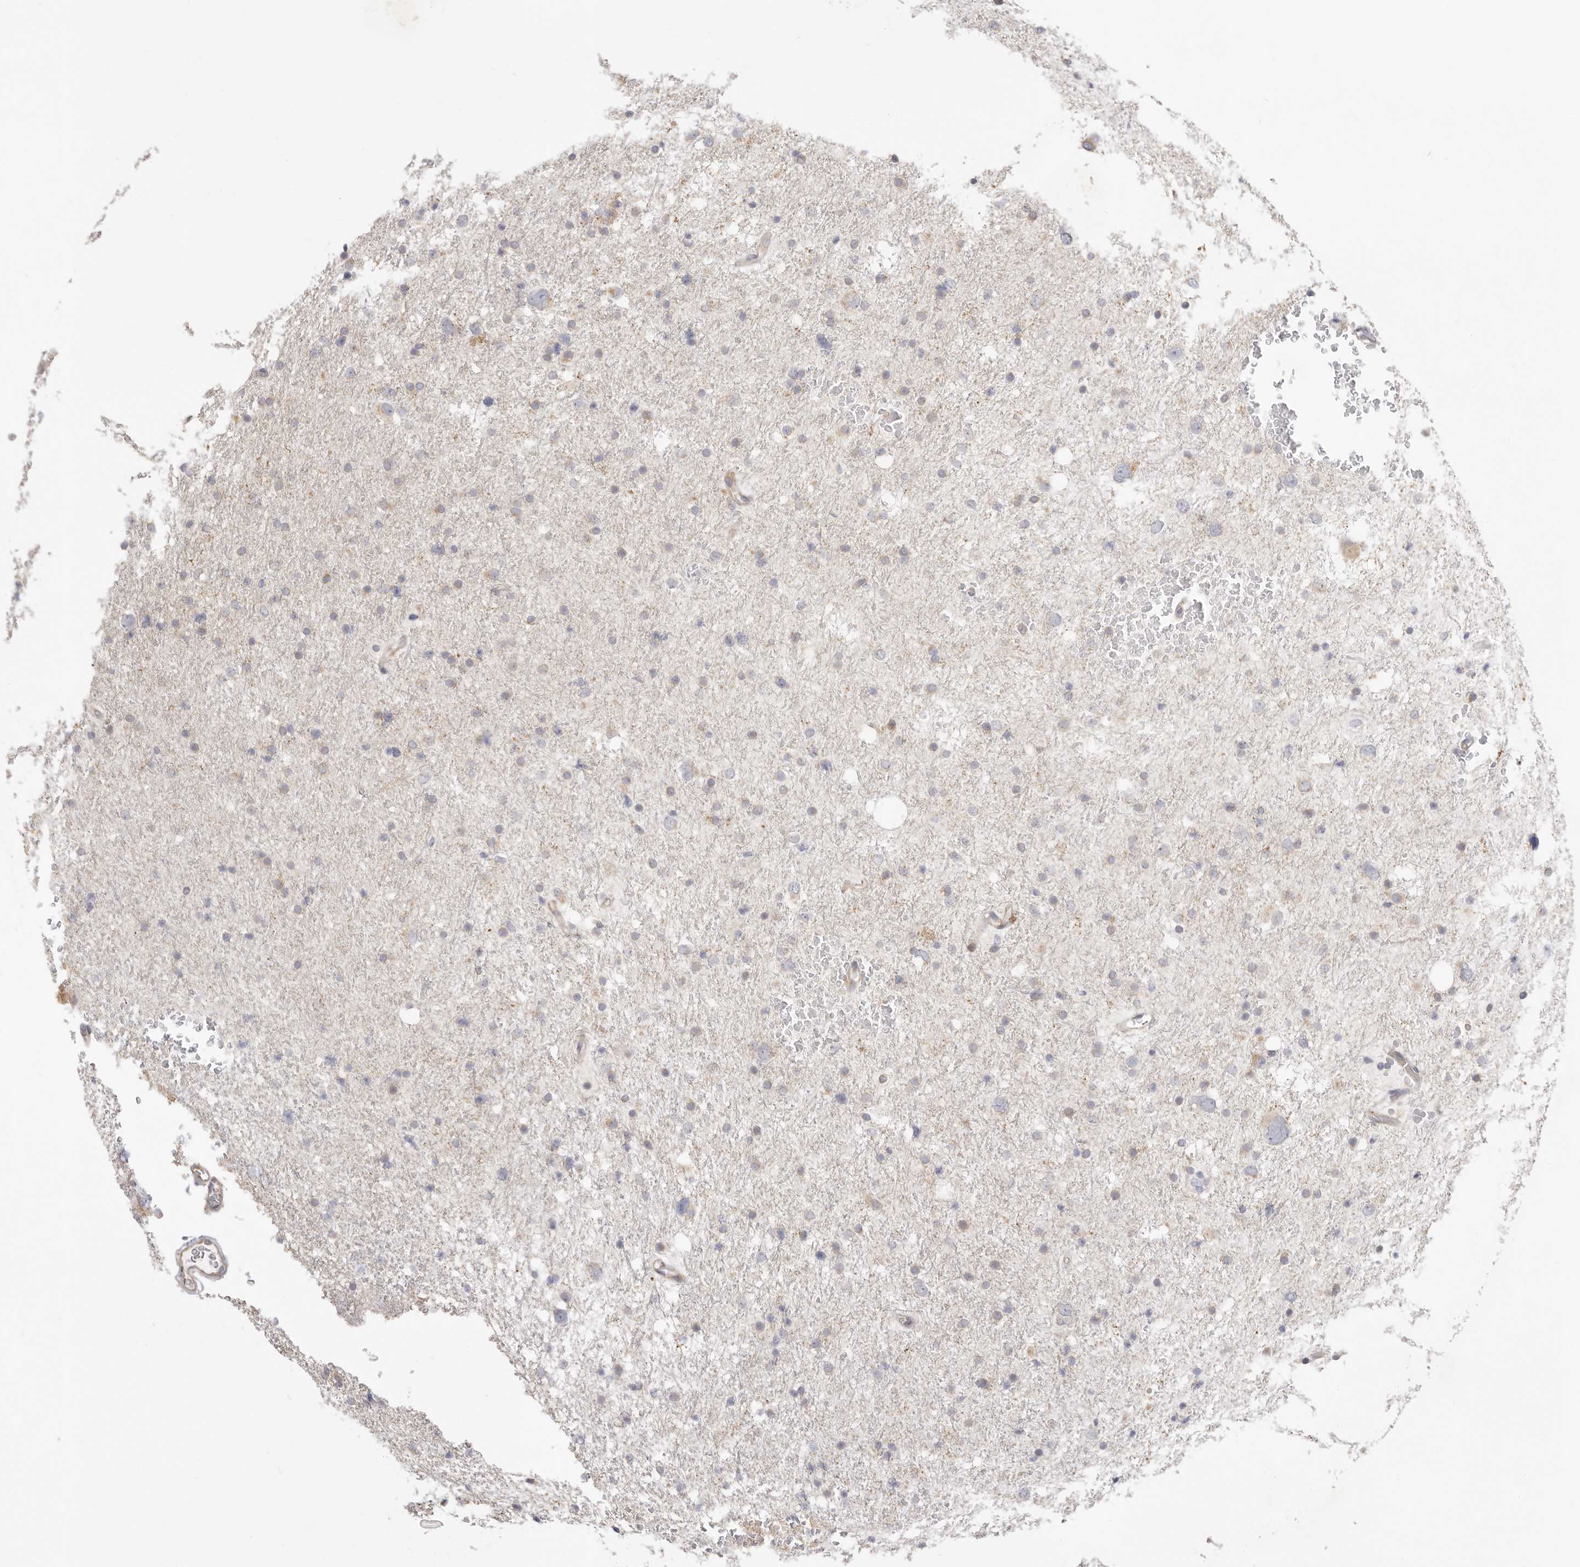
{"staining": {"intensity": "negative", "quantity": "none", "location": "none"}, "tissue": "glioma", "cell_type": "Tumor cells", "image_type": "cancer", "snomed": [{"axis": "morphology", "description": "Glioma, malignant, Low grade"}, {"axis": "topography", "description": "Brain"}], "caption": "An IHC micrograph of glioma is shown. There is no staining in tumor cells of glioma. (Immunohistochemistry, brightfield microscopy, high magnification).", "gene": "USH1C", "patient": {"sex": "female", "age": 37}}